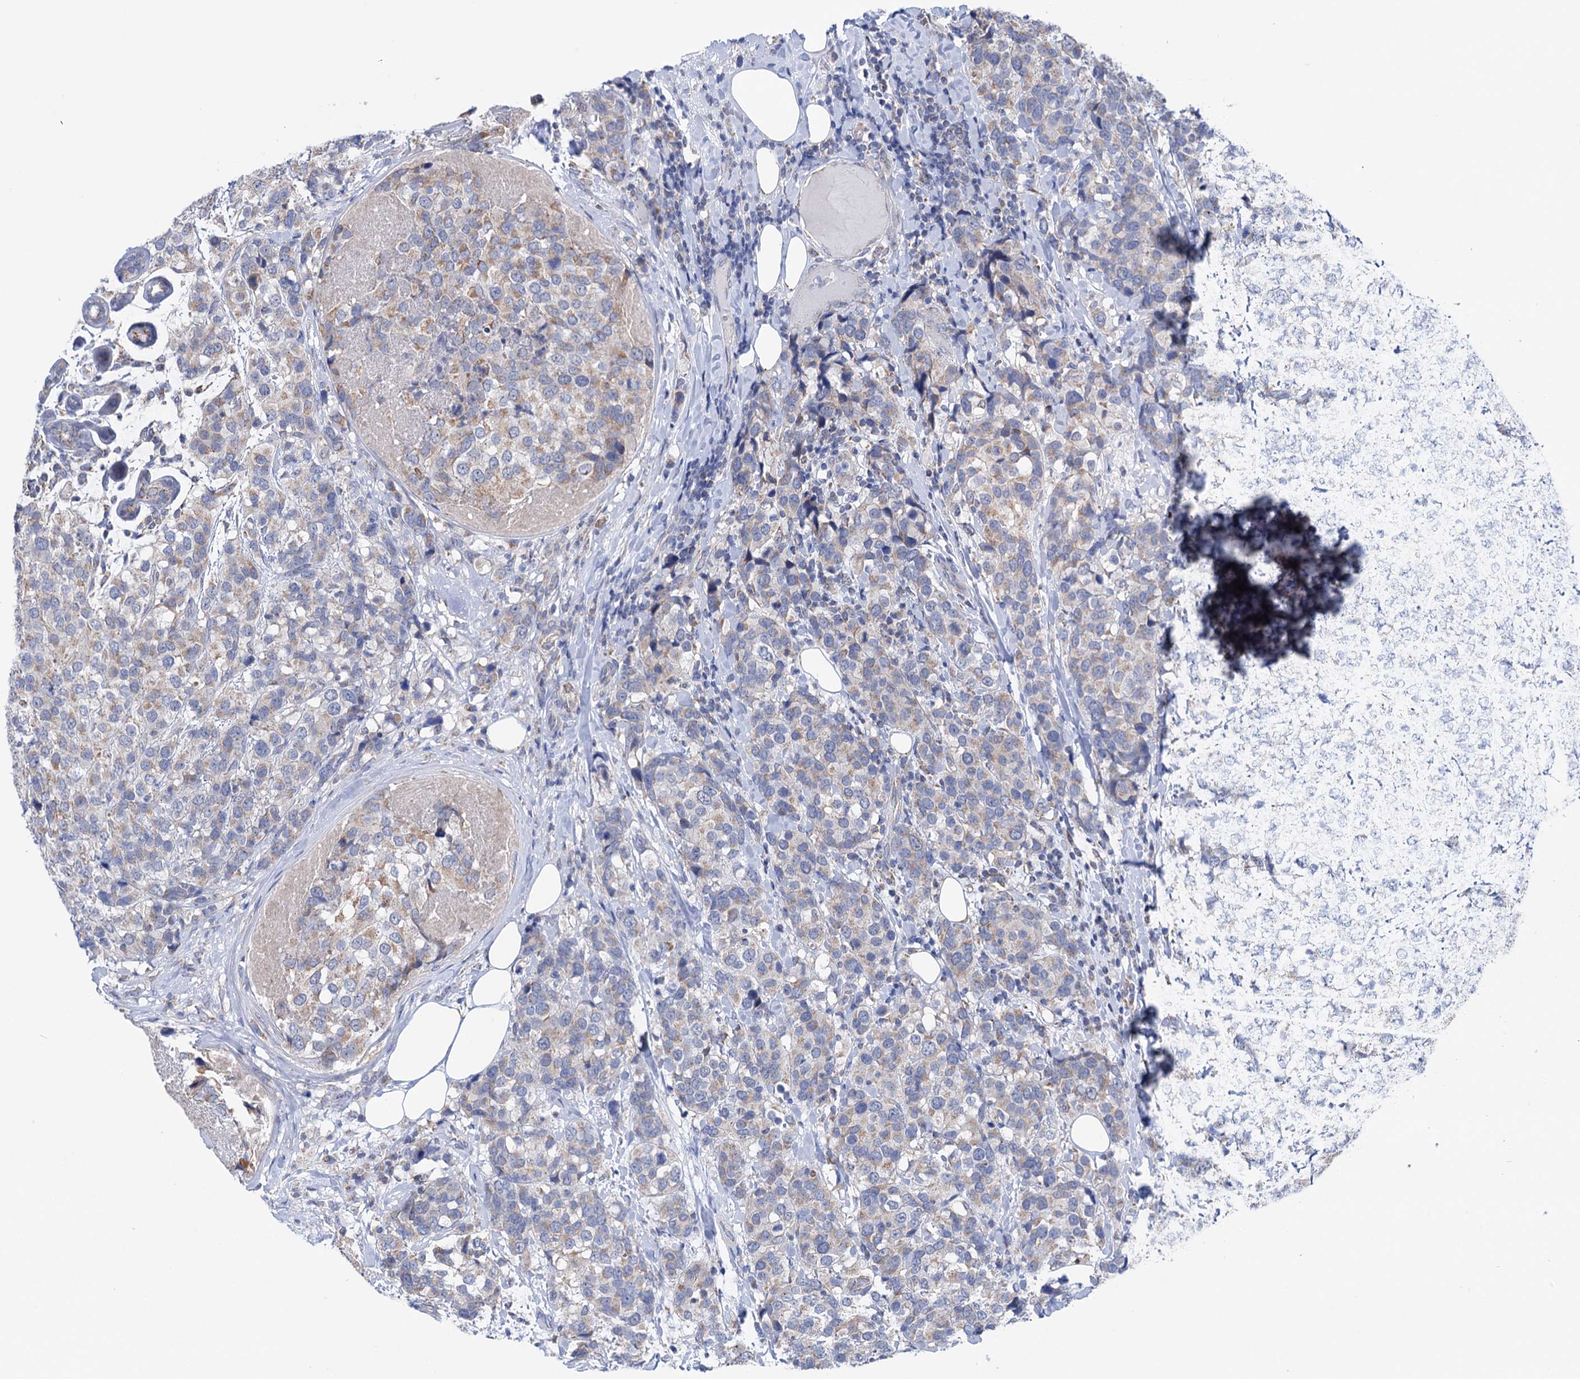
{"staining": {"intensity": "weak", "quantity": "25%-75%", "location": "cytoplasmic/membranous"}, "tissue": "breast cancer", "cell_type": "Tumor cells", "image_type": "cancer", "snomed": [{"axis": "morphology", "description": "Lobular carcinoma"}, {"axis": "topography", "description": "Breast"}], "caption": "Protein expression analysis of human breast cancer (lobular carcinoma) reveals weak cytoplasmic/membranous positivity in approximately 25%-75% of tumor cells. (Brightfield microscopy of DAB IHC at high magnification).", "gene": "SUCLA2", "patient": {"sex": "female", "age": 59}}